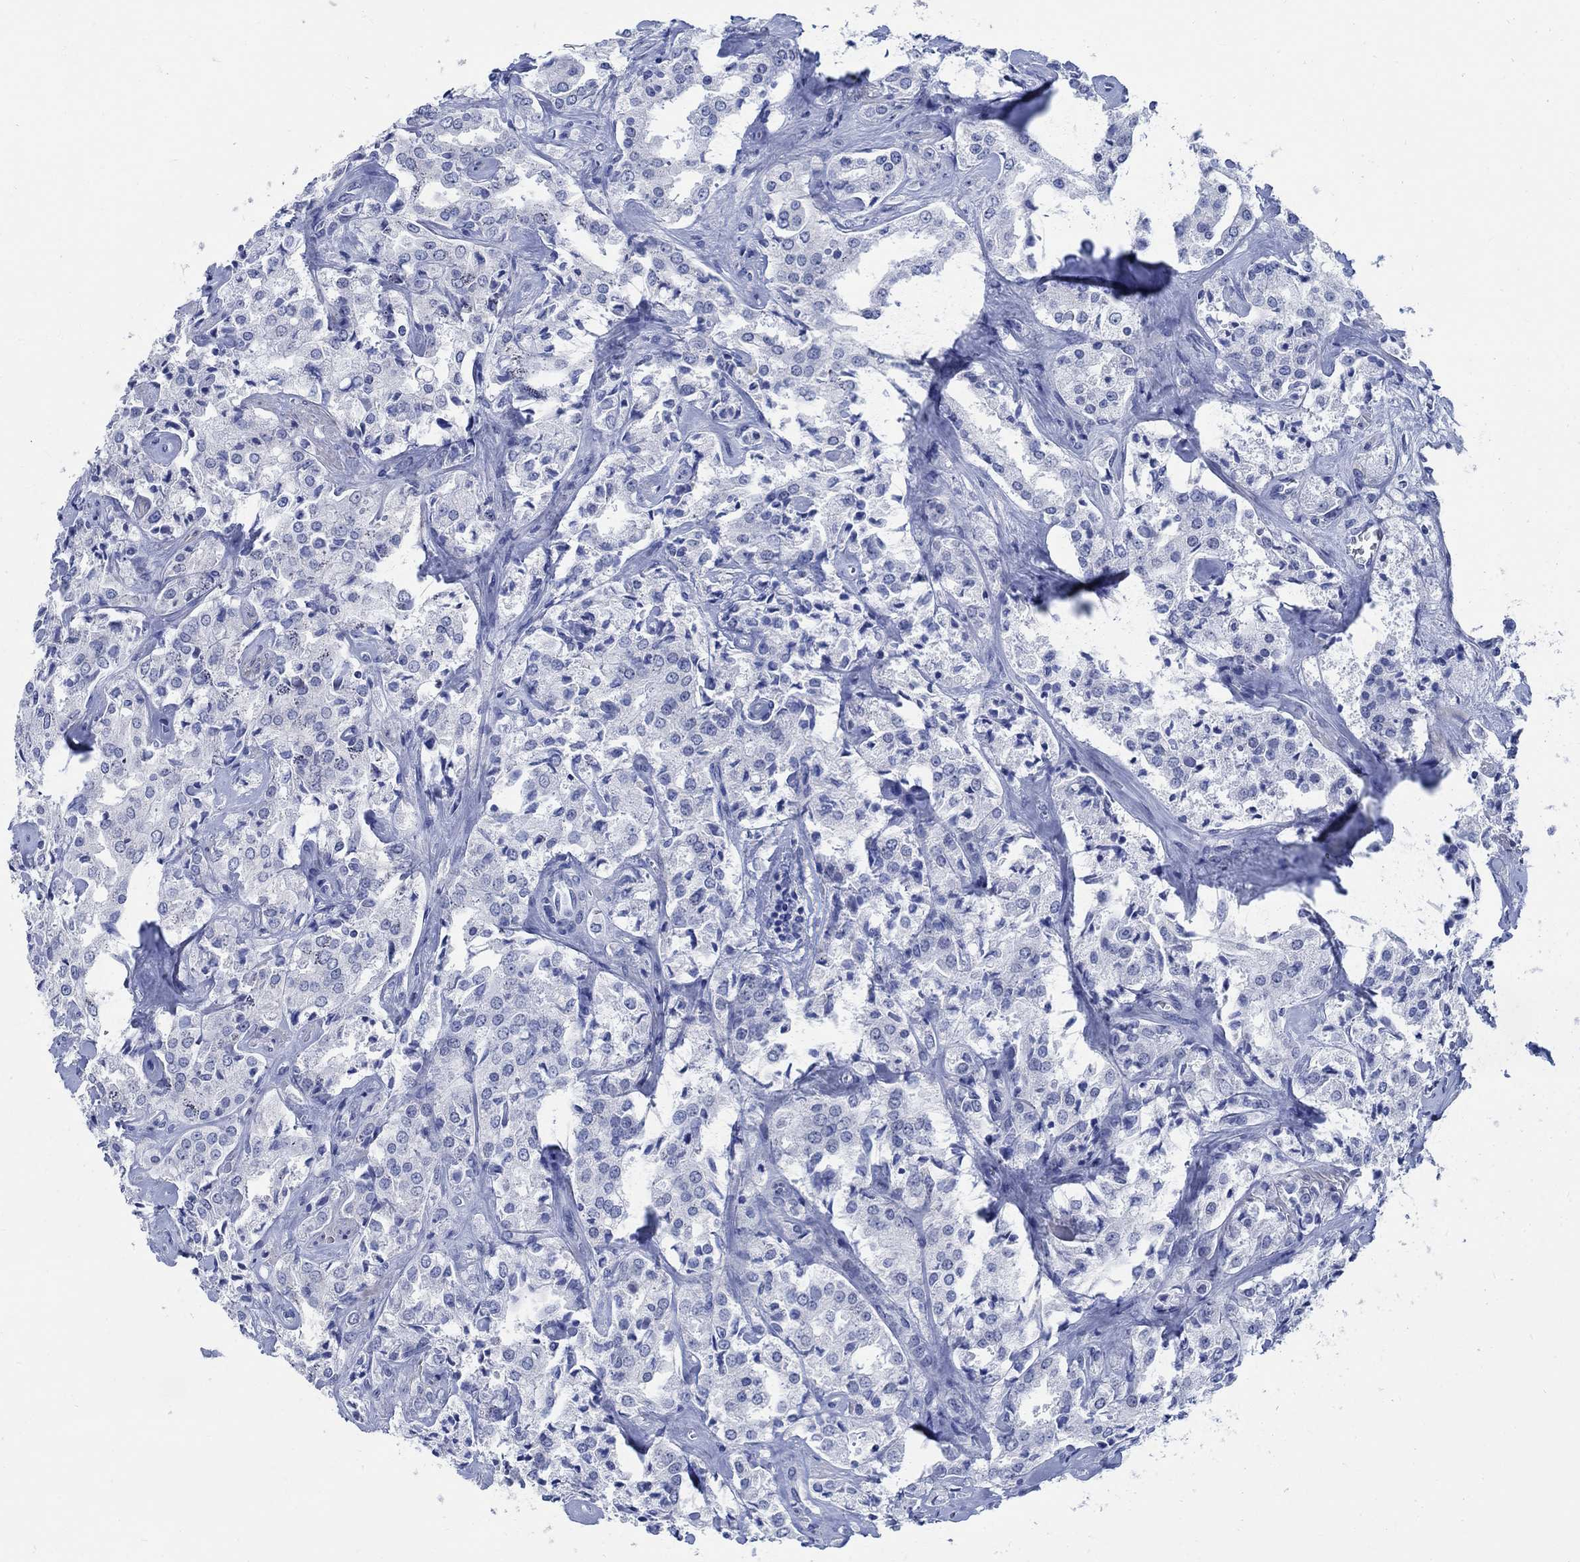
{"staining": {"intensity": "negative", "quantity": "none", "location": "none"}, "tissue": "prostate cancer", "cell_type": "Tumor cells", "image_type": "cancer", "snomed": [{"axis": "morphology", "description": "Adenocarcinoma, NOS"}, {"axis": "topography", "description": "Prostate"}], "caption": "This photomicrograph is of prostate cancer stained with immunohistochemistry (IHC) to label a protein in brown with the nuclei are counter-stained blue. There is no staining in tumor cells. (DAB (3,3'-diaminobenzidine) immunohistochemistry visualized using brightfield microscopy, high magnification).", "gene": "CAMK2N1", "patient": {"sex": "male", "age": 66}}